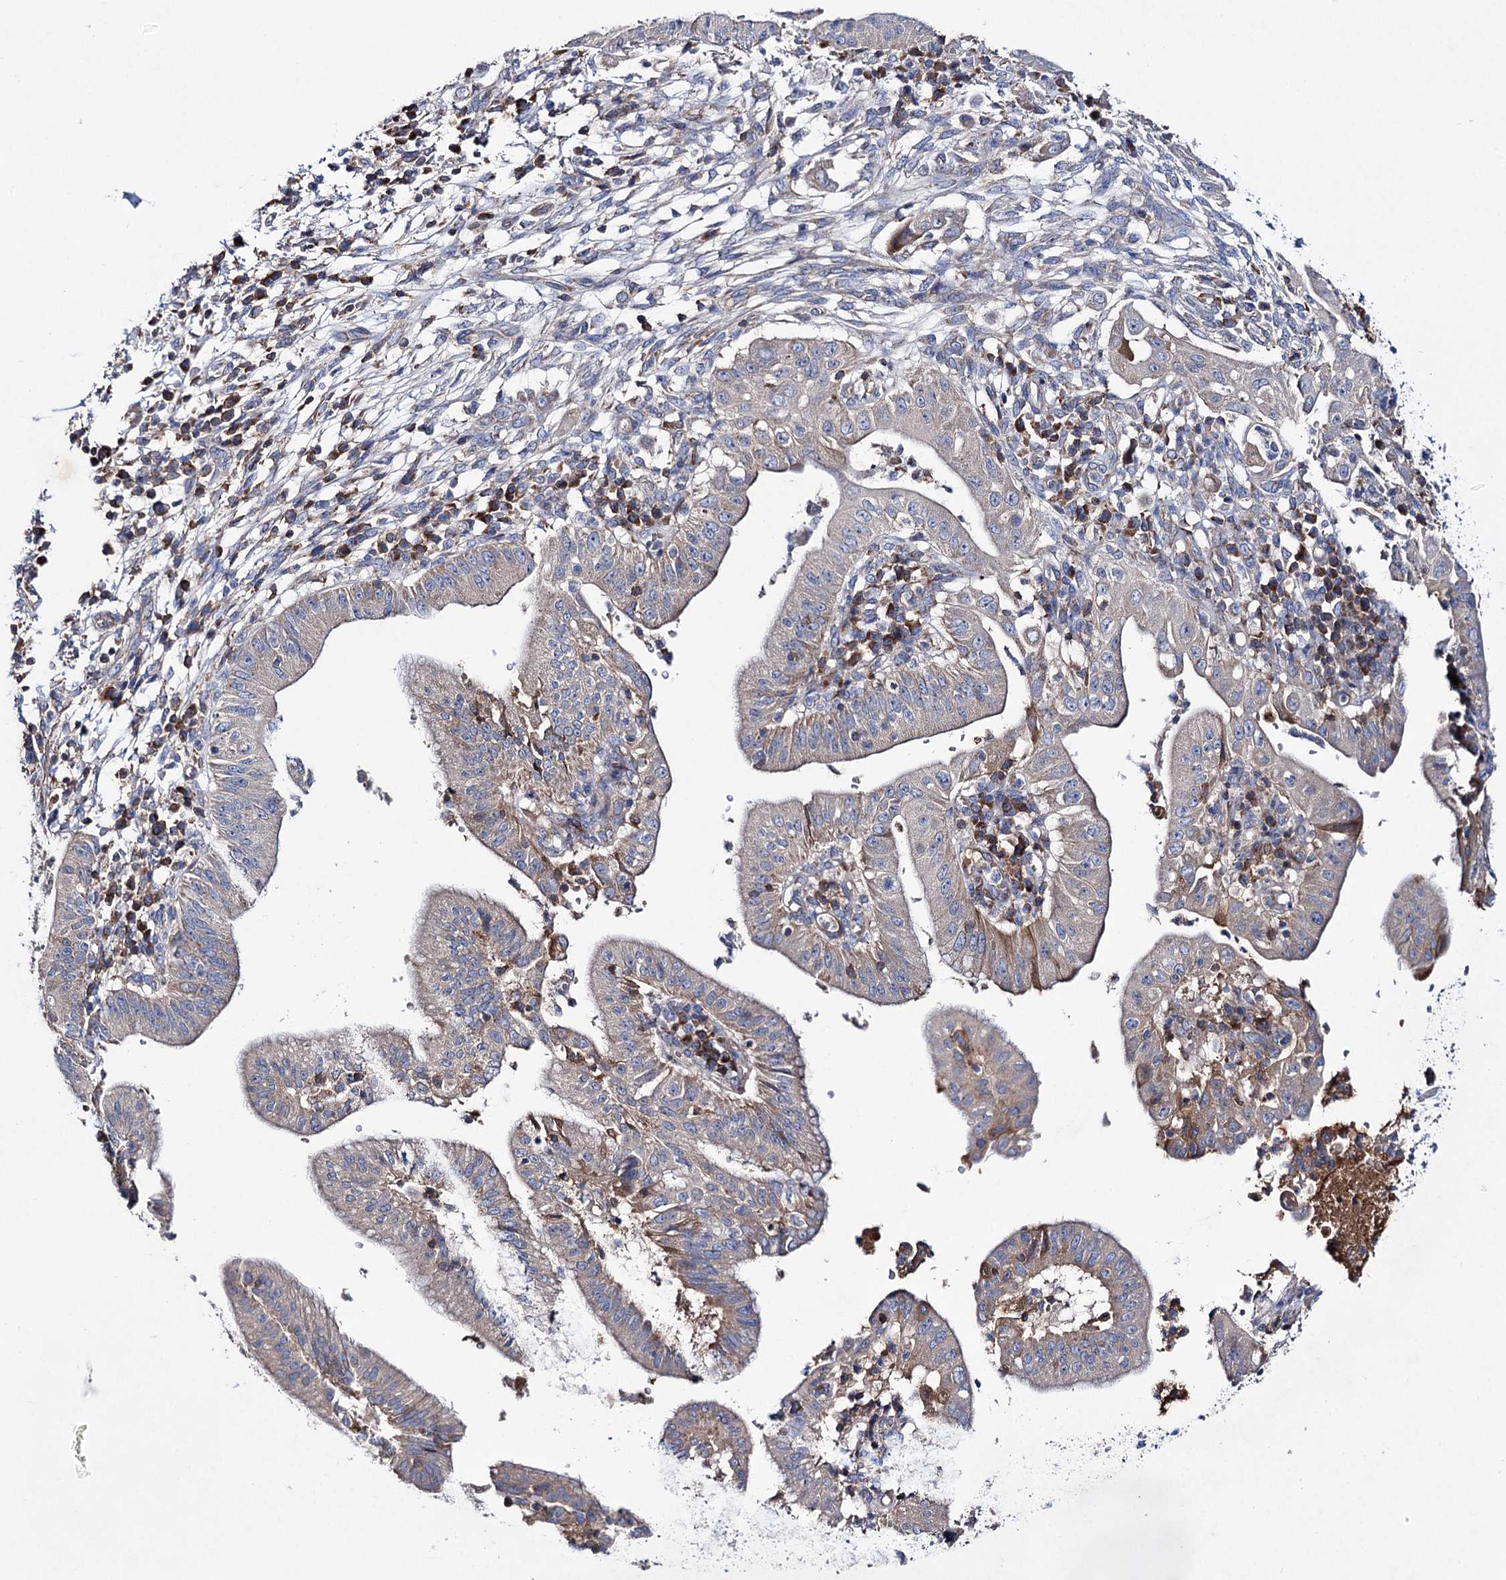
{"staining": {"intensity": "weak", "quantity": "25%-75%", "location": "cytoplasmic/membranous"}, "tissue": "pancreatic cancer", "cell_type": "Tumor cells", "image_type": "cancer", "snomed": [{"axis": "morphology", "description": "Adenocarcinoma, NOS"}, {"axis": "topography", "description": "Pancreas"}], "caption": "High-magnification brightfield microscopy of pancreatic cancer stained with DAB (brown) and counterstained with hematoxylin (blue). tumor cells exhibit weak cytoplasmic/membranous staining is seen in about25%-75% of cells.", "gene": "CLPB", "patient": {"sex": "male", "age": 68}}